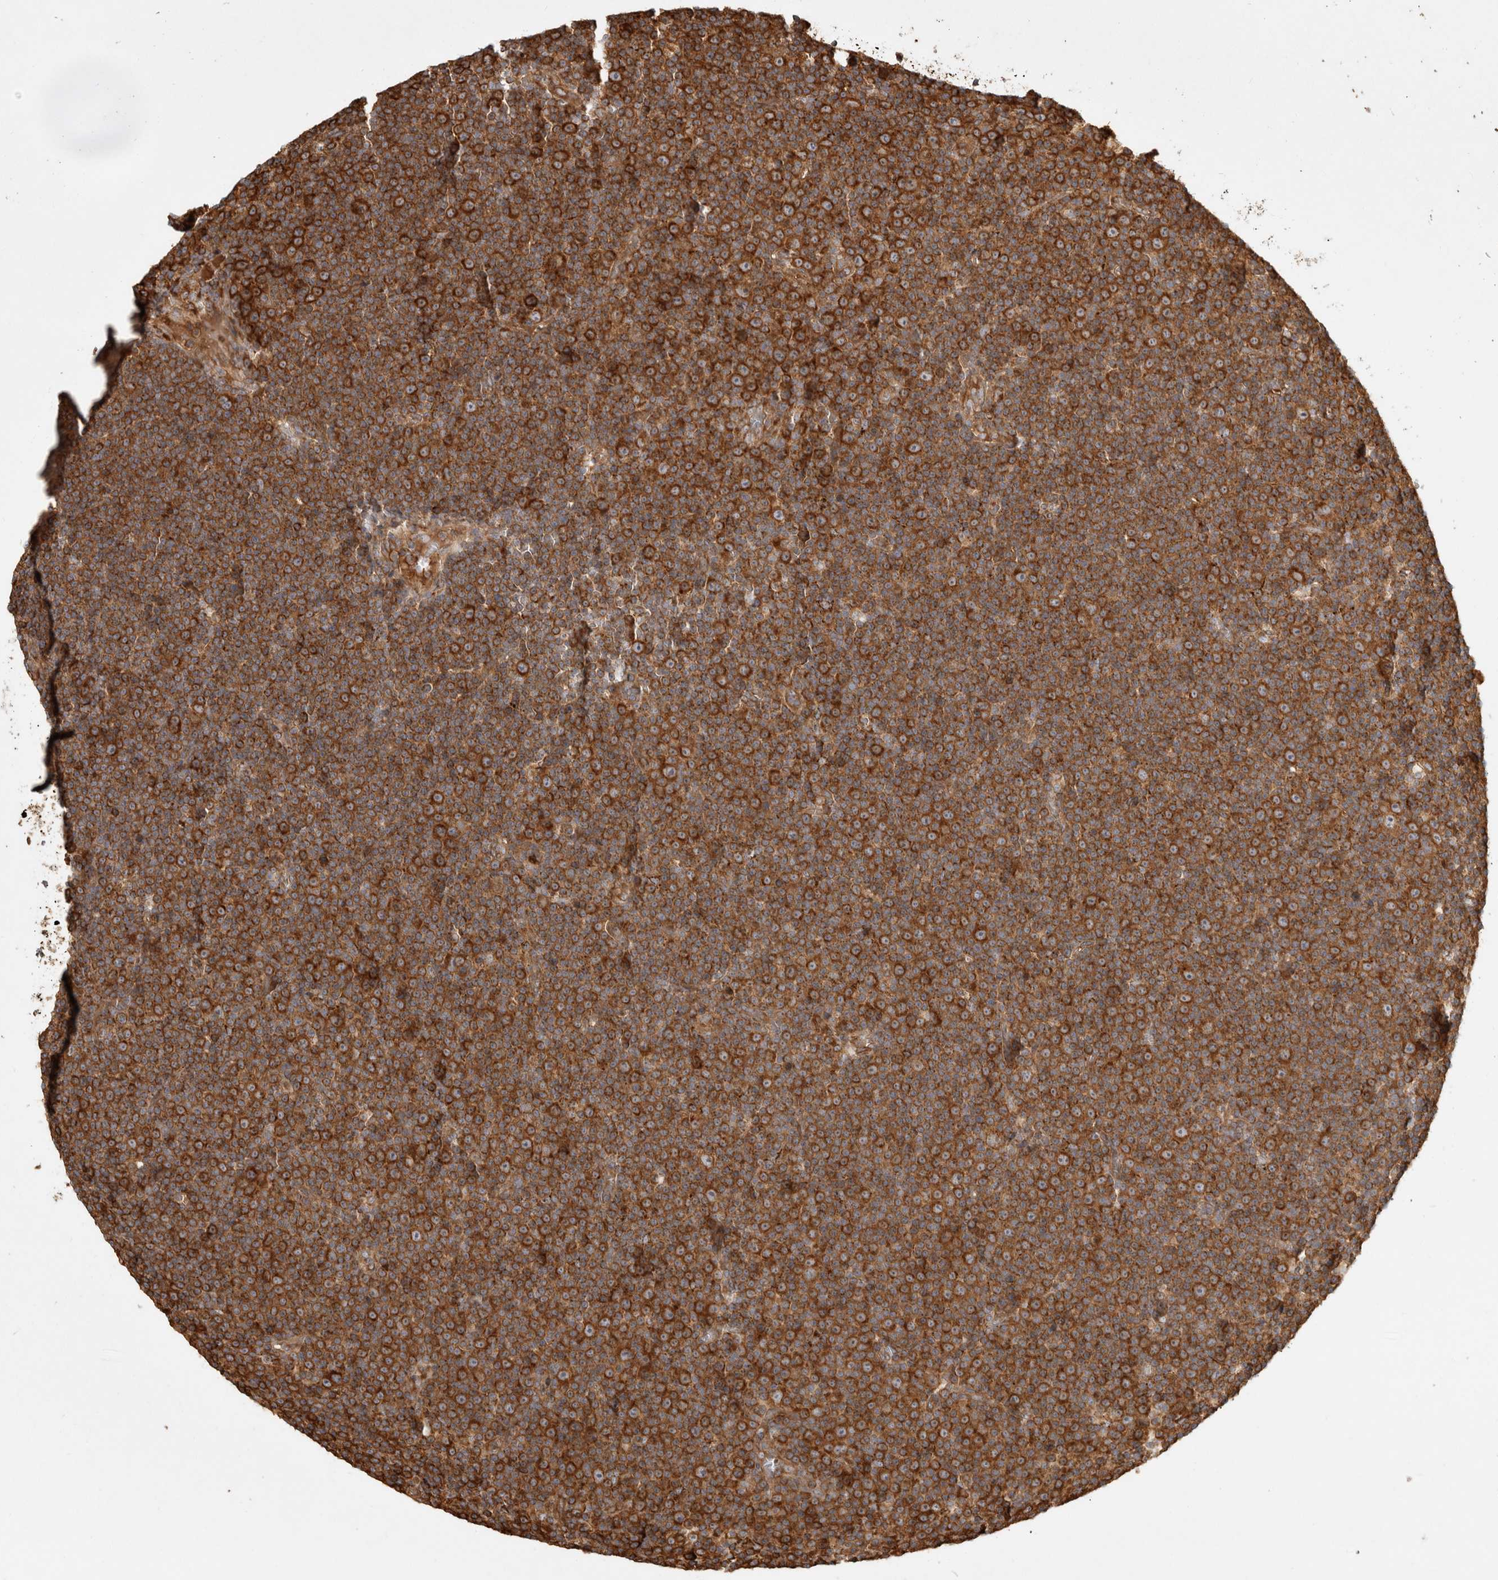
{"staining": {"intensity": "strong", "quantity": ">75%", "location": "cytoplasmic/membranous"}, "tissue": "lymphoma", "cell_type": "Tumor cells", "image_type": "cancer", "snomed": [{"axis": "morphology", "description": "Malignant lymphoma, non-Hodgkin's type, Low grade"}, {"axis": "topography", "description": "Lymph node"}], "caption": "Lymphoma stained with a protein marker reveals strong staining in tumor cells.", "gene": "CAMSAP2", "patient": {"sex": "female", "age": 67}}